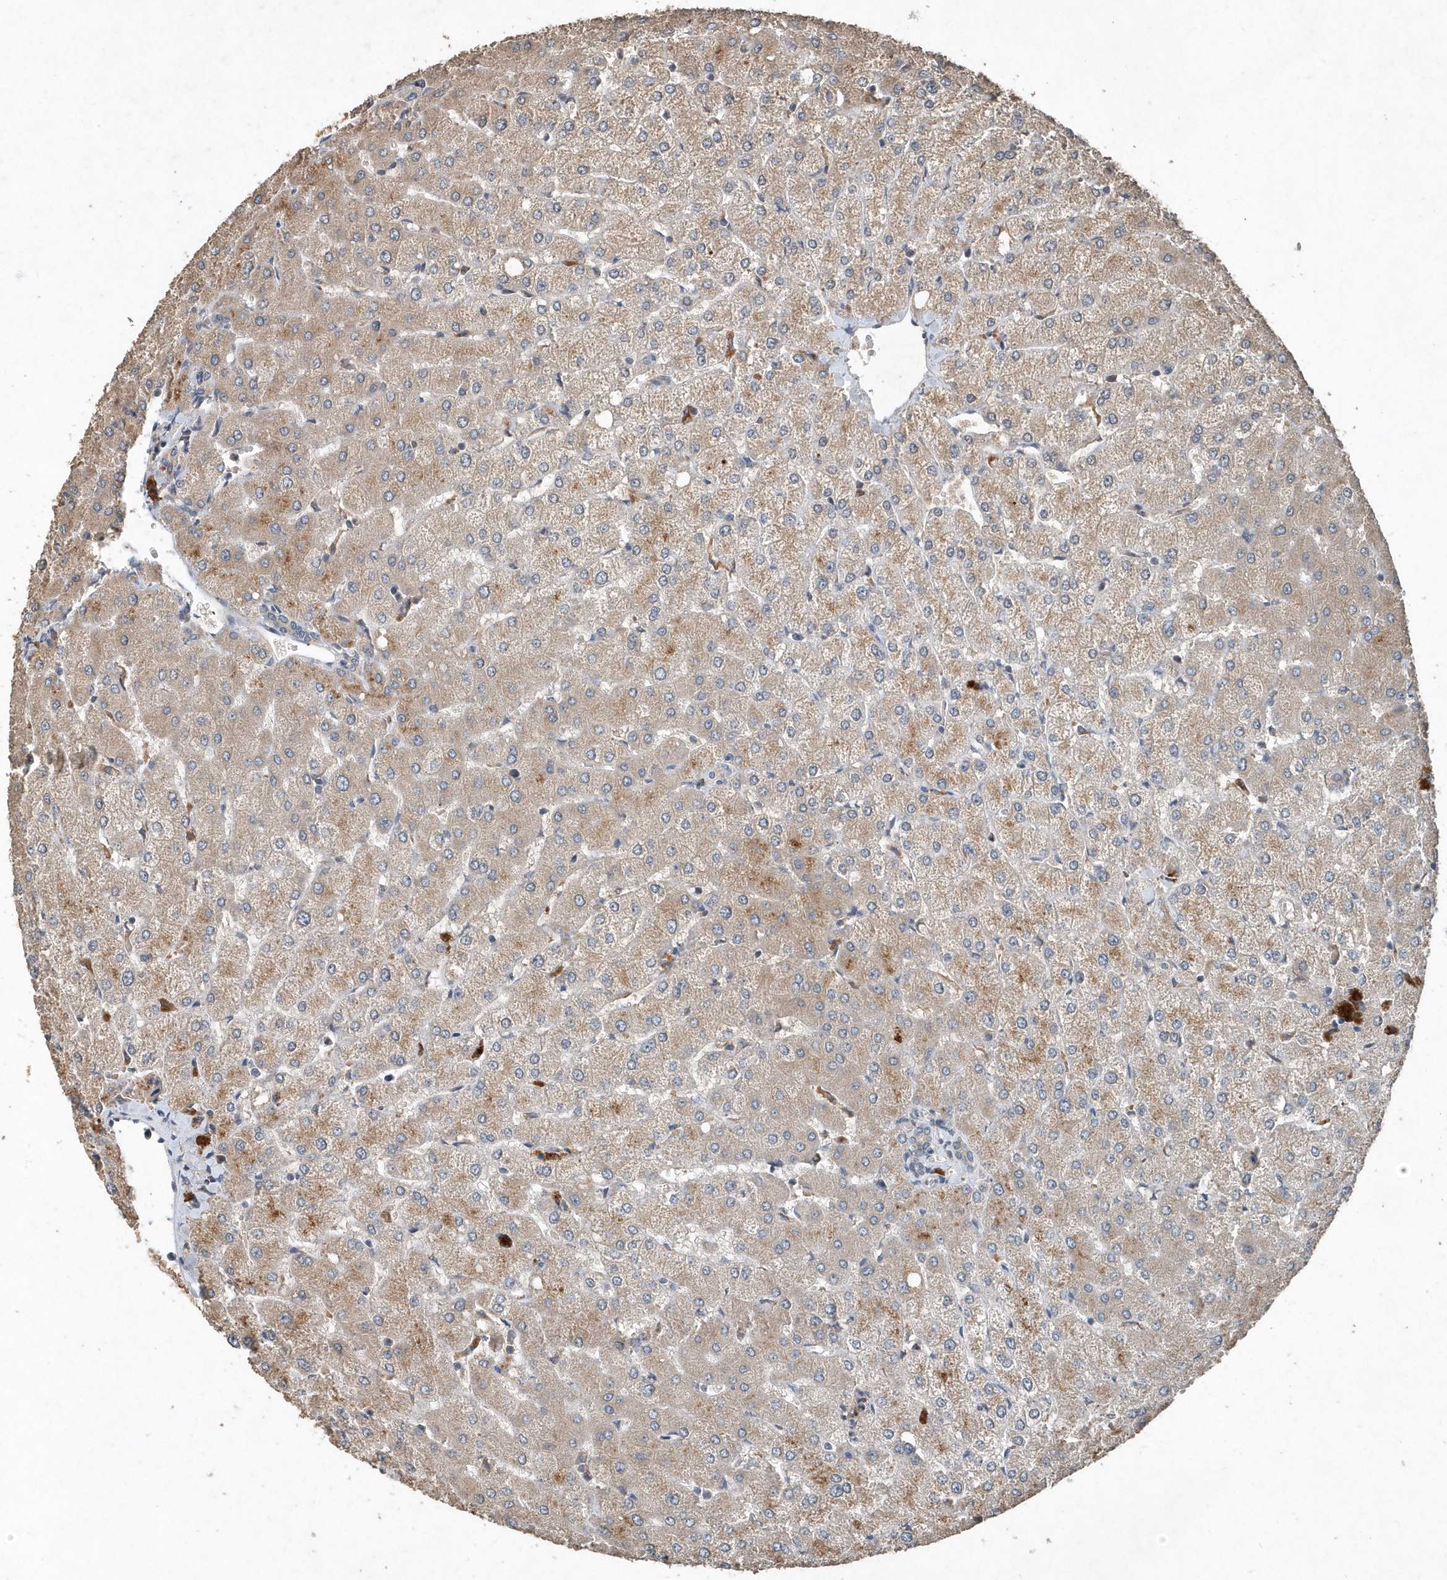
{"staining": {"intensity": "negative", "quantity": "none", "location": "none"}, "tissue": "liver", "cell_type": "Cholangiocytes", "image_type": "normal", "snomed": [{"axis": "morphology", "description": "Normal tissue, NOS"}, {"axis": "topography", "description": "Liver"}], "caption": "Immunohistochemical staining of benign human liver reveals no significant staining in cholangiocytes.", "gene": "SCFD2", "patient": {"sex": "female", "age": 54}}